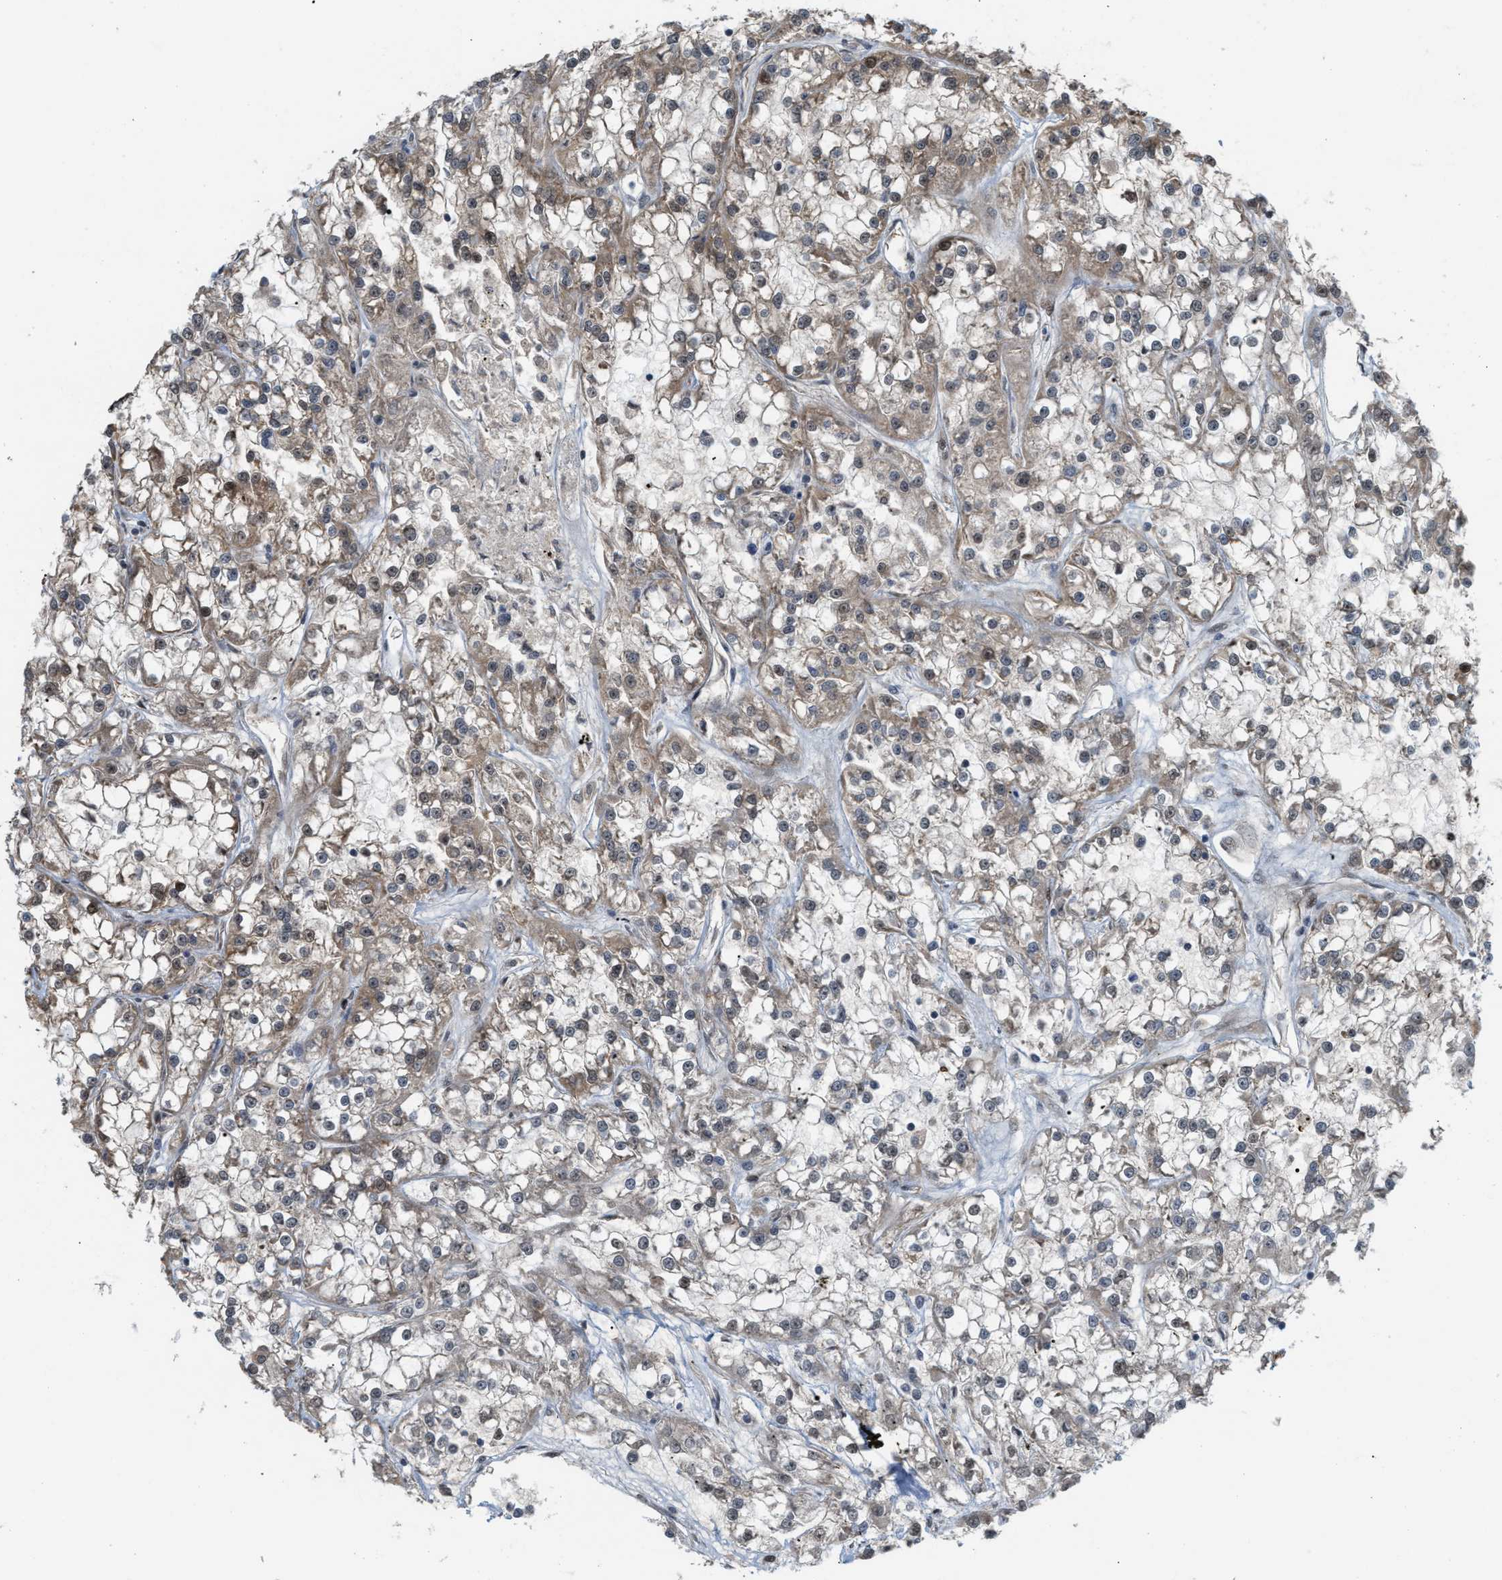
{"staining": {"intensity": "weak", "quantity": "<25%", "location": "cytoplasmic/membranous"}, "tissue": "renal cancer", "cell_type": "Tumor cells", "image_type": "cancer", "snomed": [{"axis": "morphology", "description": "Adenocarcinoma, NOS"}, {"axis": "topography", "description": "Kidney"}], "caption": "Tumor cells are negative for protein expression in human renal adenocarcinoma. (DAB immunohistochemistry (IHC), high magnification).", "gene": "RFFL", "patient": {"sex": "female", "age": 52}}